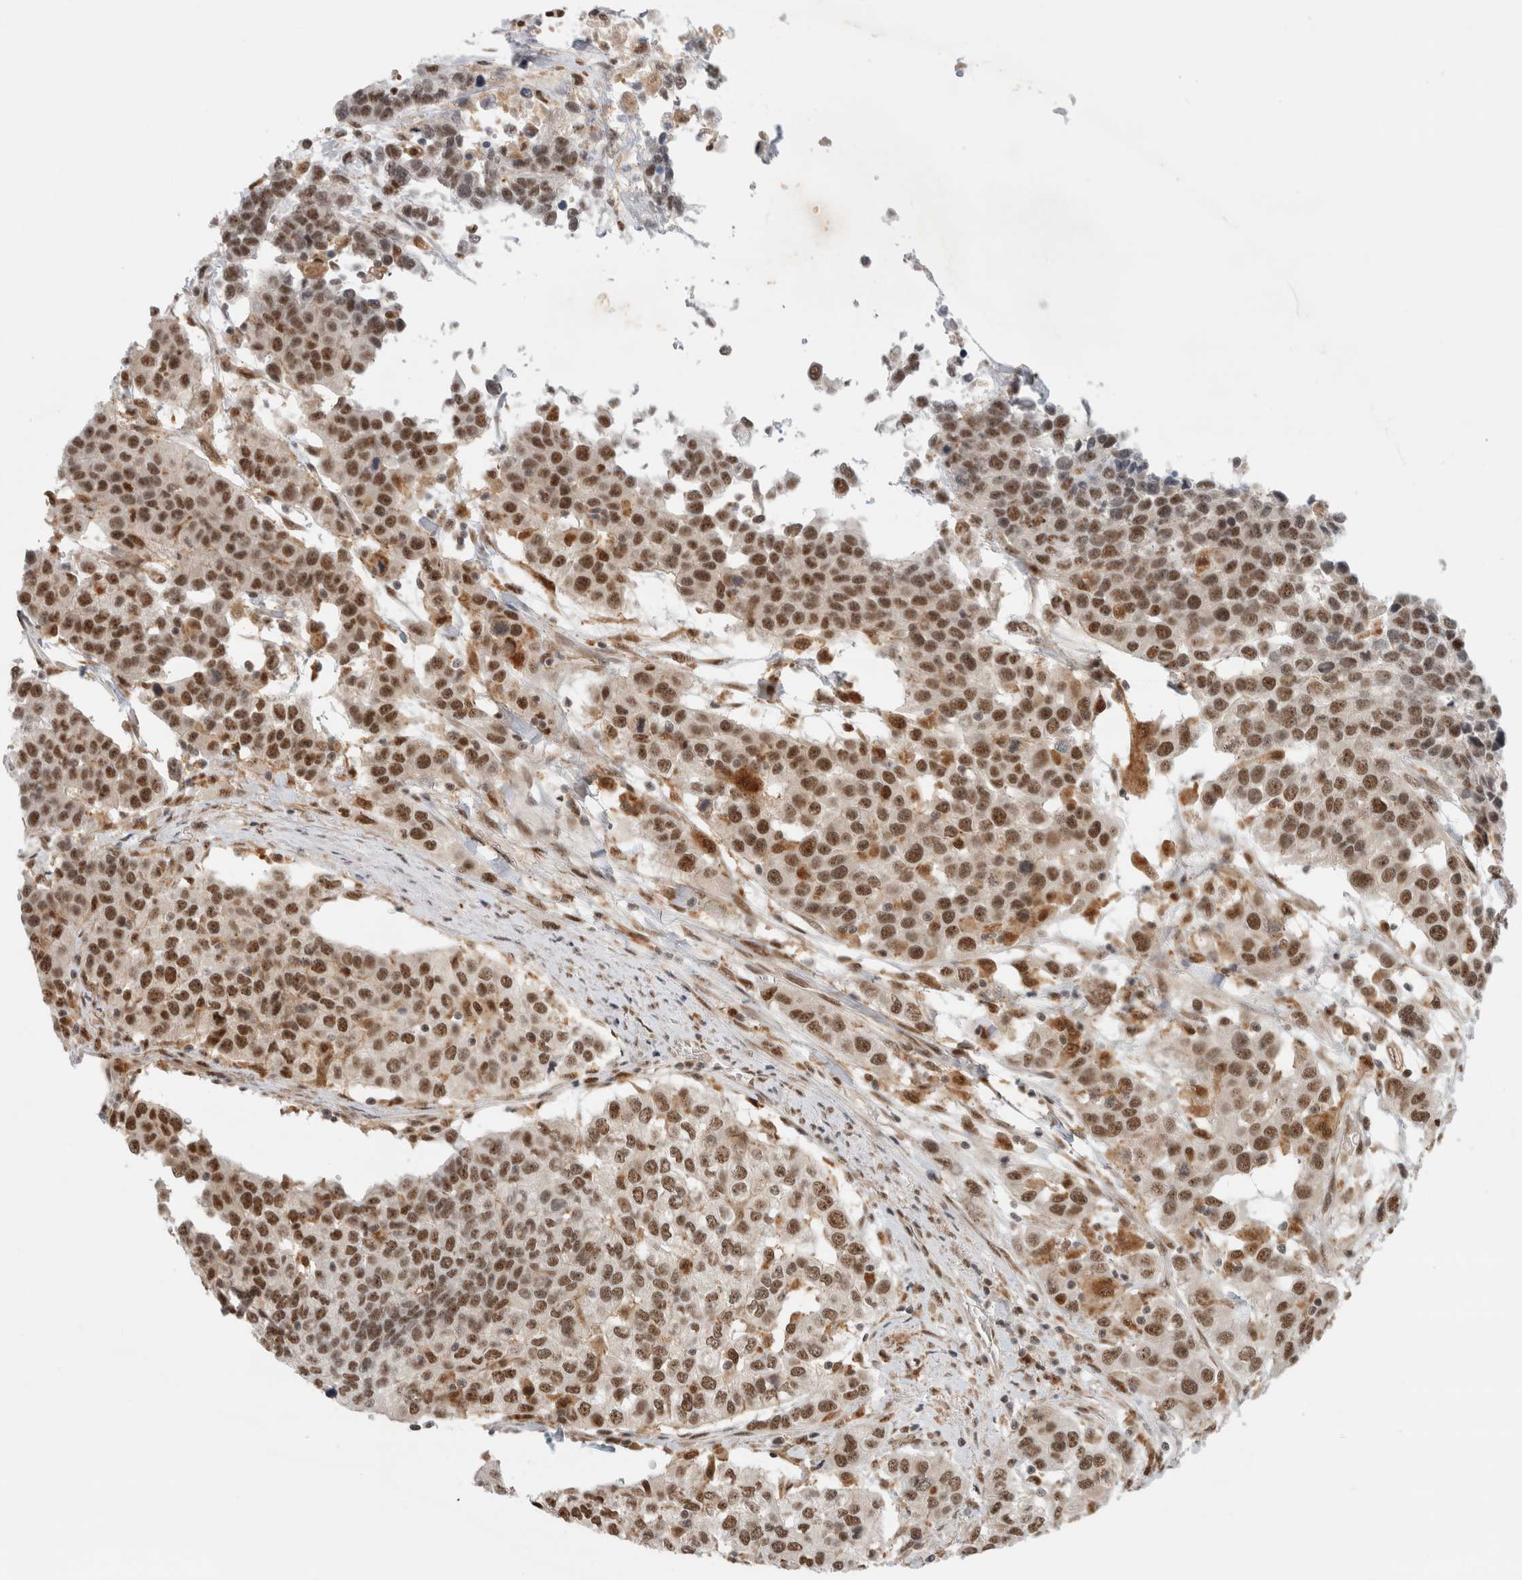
{"staining": {"intensity": "strong", "quantity": ">75%", "location": "nuclear"}, "tissue": "urothelial cancer", "cell_type": "Tumor cells", "image_type": "cancer", "snomed": [{"axis": "morphology", "description": "Urothelial carcinoma, High grade"}, {"axis": "topography", "description": "Urinary bladder"}], "caption": "A high amount of strong nuclear expression is identified in about >75% of tumor cells in high-grade urothelial carcinoma tissue.", "gene": "NCAPG2", "patient": {"sex": "female", "age": 80}}